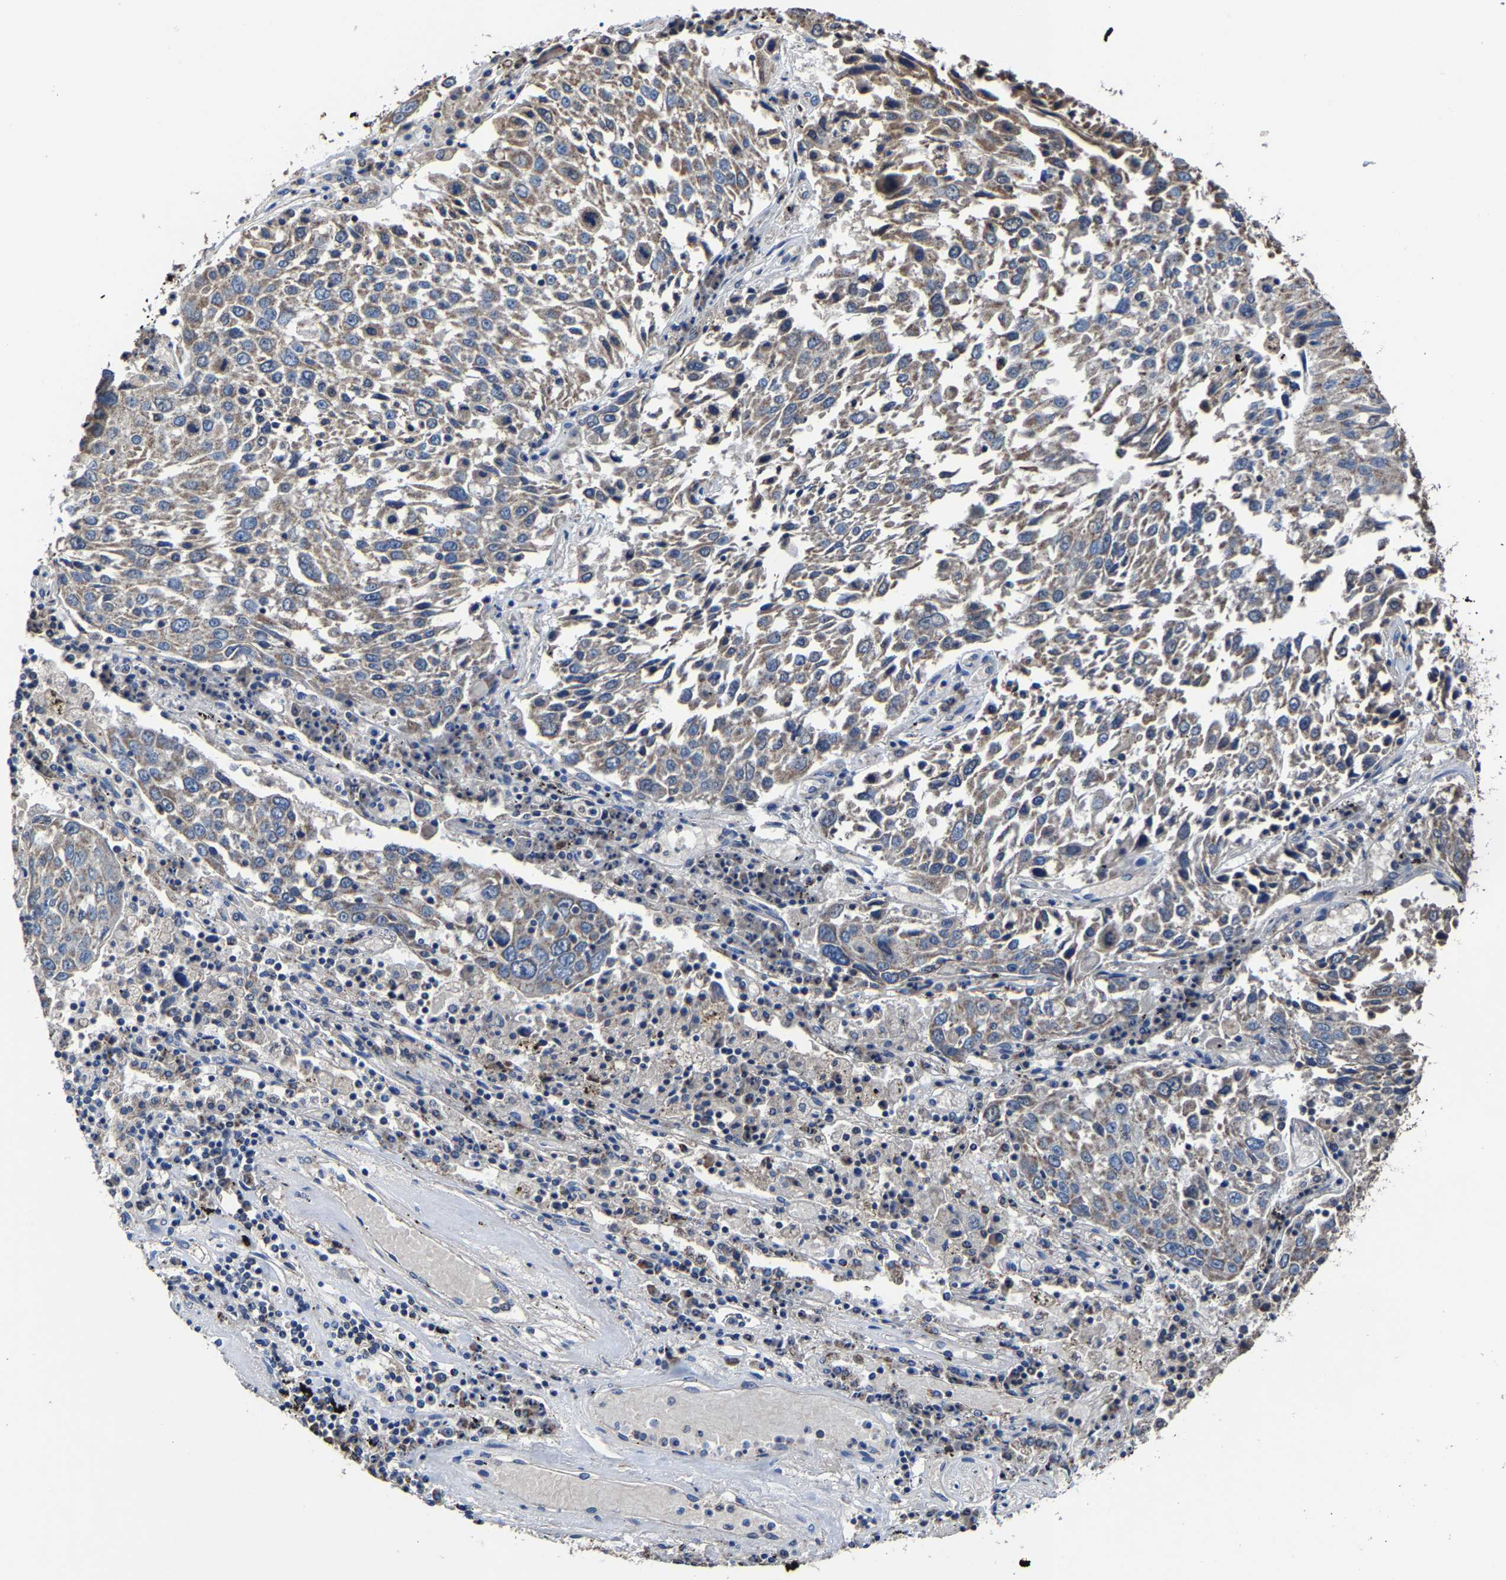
{"staining": {"intensity": "moderate", "quantity": ">75%", "location": "cytoplasmic/membranous"}, "tissue": "lung cancer", "cell_type": "Tumor cells", "image_type": "cancer", "snomed": [{"axis": "morphology", "description": "Squamous cell carcinoma, NOS"}, {"axis": "topography", "description": "Lung"}], "caption": "Immunohistochemistry histopathology image of neoplastic tissue: human lung cancer stained using immunohistochemistry (IHC) shows medium levels of moderate protein expression localized specifically in the cytoplasmic/membranous of tumor cells, appearing as a cytoplasmic/membranous brown color.", "gene": "ZCCHC7", "patient": {"sex": "male", "age": 65}}